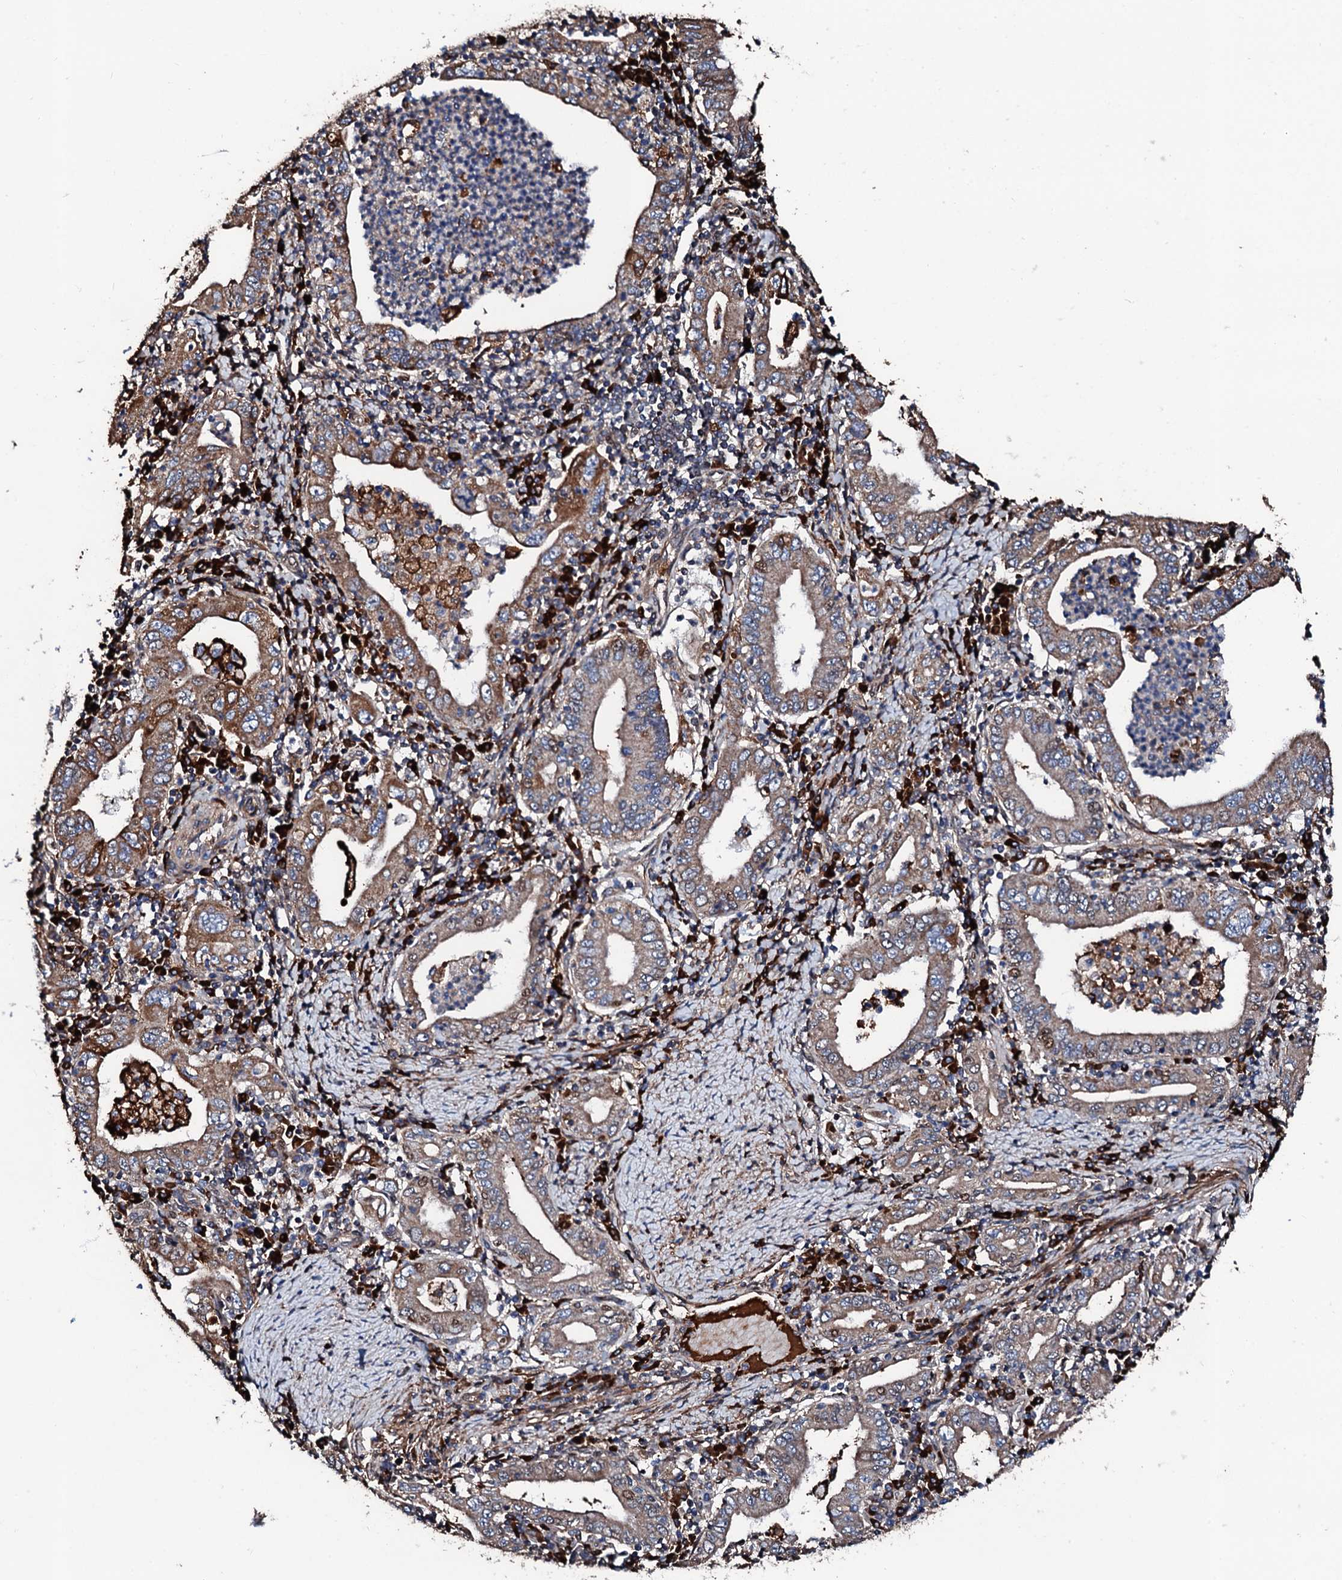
{"staining": {"intensity": "moderate", "quantity": ">75%", "location": "cytoplasmic/membranous,nuclear"}, "tissue": "stomach cancer", "cell_type": "Tumor cells", "image_type": "cancer", "snomed": [{"axis": "morphology", "description": "Normal tissue, NOS"}, {"axis": "morphology", "description": "Adenocarcinoma, NOS"}, {"axis": "topography", "description": "Esophagus"}, {"axis": "topography", "description": "Stomach, upper"}, {"axis": "topography", "description": "Peripheral nerve tissue"}], "caption": "Immunohistochemistry (IHC) staining of stomach cancer, which shows medium levels of moderate cytoplasmic/membranous and nuclear expression in about >75% of tumor cells indicating moderate cytoplasmic/membranous and nuclear protein expression. The staining was performed using DAB (3,3'-diaminobenzidine) (brown) for protein detection and nuclei were counterstained in hematoxylin (blue).", "gene": "KIF18A", "patient": {"sex": "male", "age": 62}}